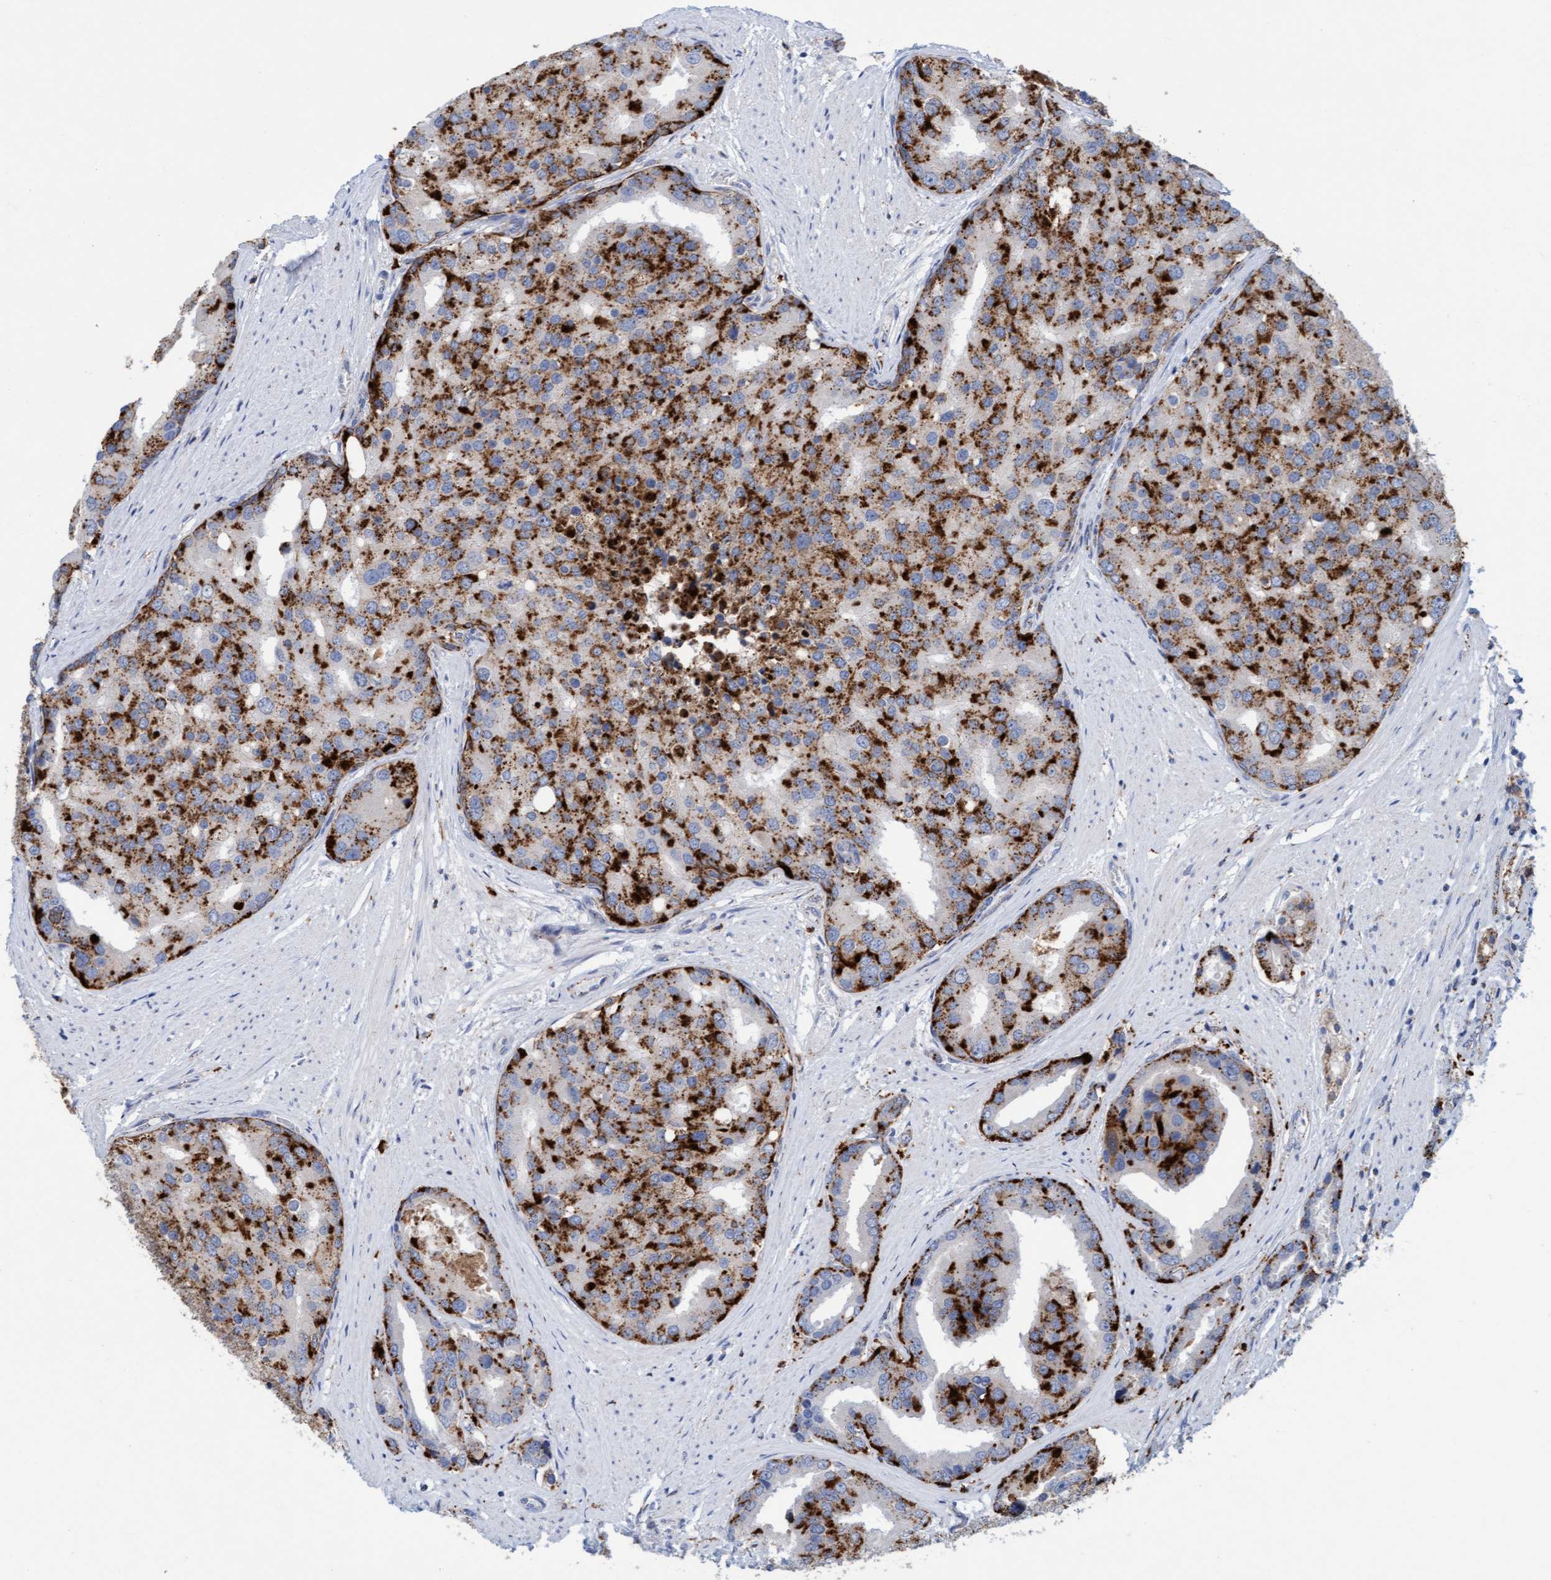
{"staining": {"intensity": "strong", "quantity": ">75%", "location": "cytoplasmic/membranous"}, "tissue": "prostate cancer", "cell_type": "Tumor cells", "image_type": "cancer", "snomed": [{"axis": "morphology", "description": "Adenocarcinoma, High grade"}, {"axis": "topography", "description": "Prostate"}], "caption": "Adenocarcinoma (high-grade) (prostate) stained with a brown dye displays strong cytoplasmic/membranous positive positivity in about >75% of tumor cells.", "gene": "SGSH", "patient": {"sex": "male", "age": 50}}